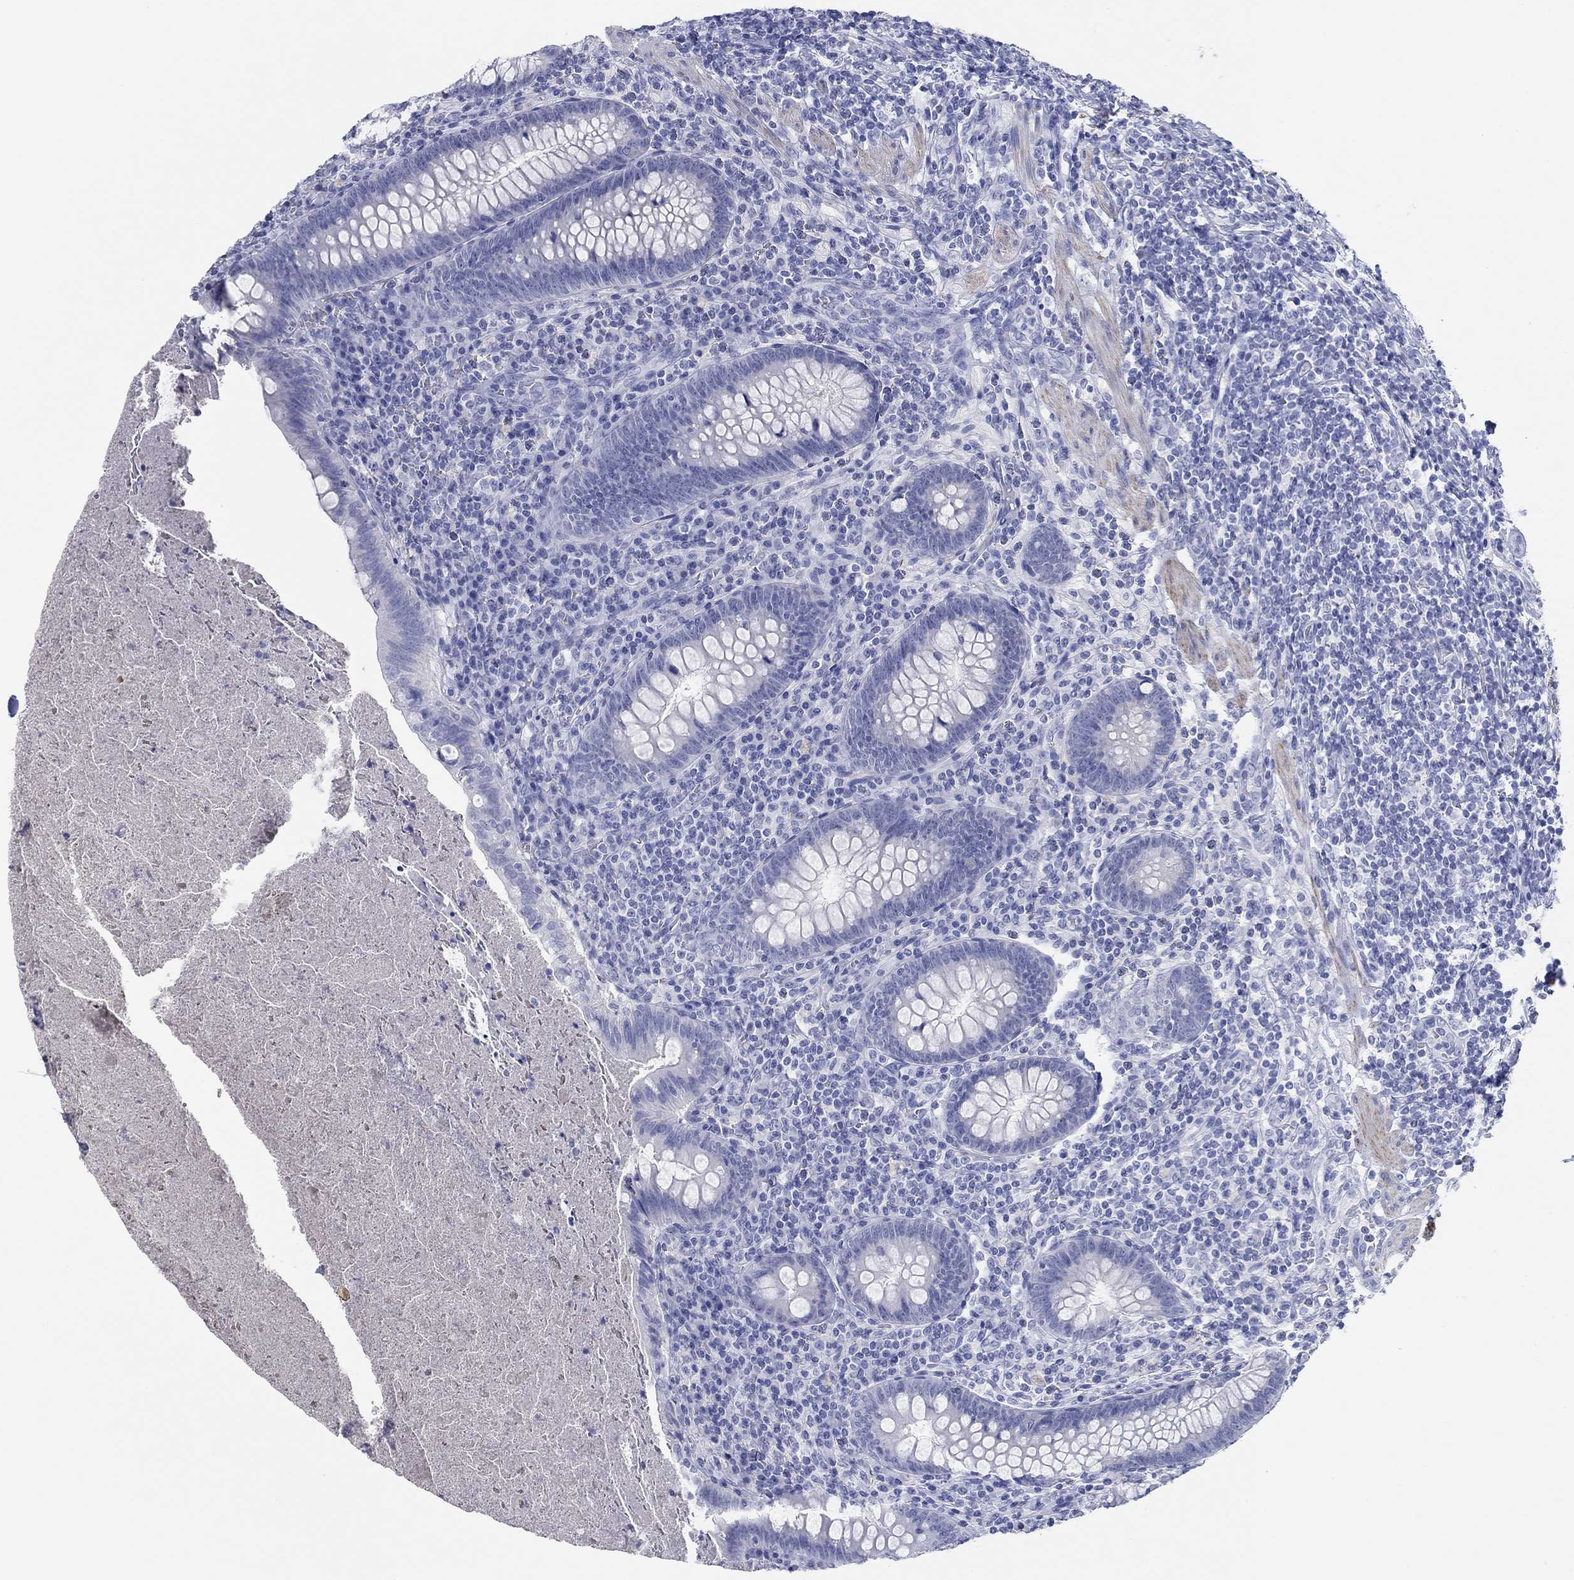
{"staining": {"intensity": "negative", "quantity": "none", "location": "none"}, "tissue": "appendix", "cell_type": "Glandular cells", "image_type": "normal", "snomed": [{"axis": "morphology", "description": "Normal tissue, NOS"}, {"axis": "topography", "description": "Appendix"}], "caption": "This is an IHC image of benign human appendix. There is no expression in glandular cells.", "gene": "PDYN", "patient": {"sex": "male", "age": 47}}